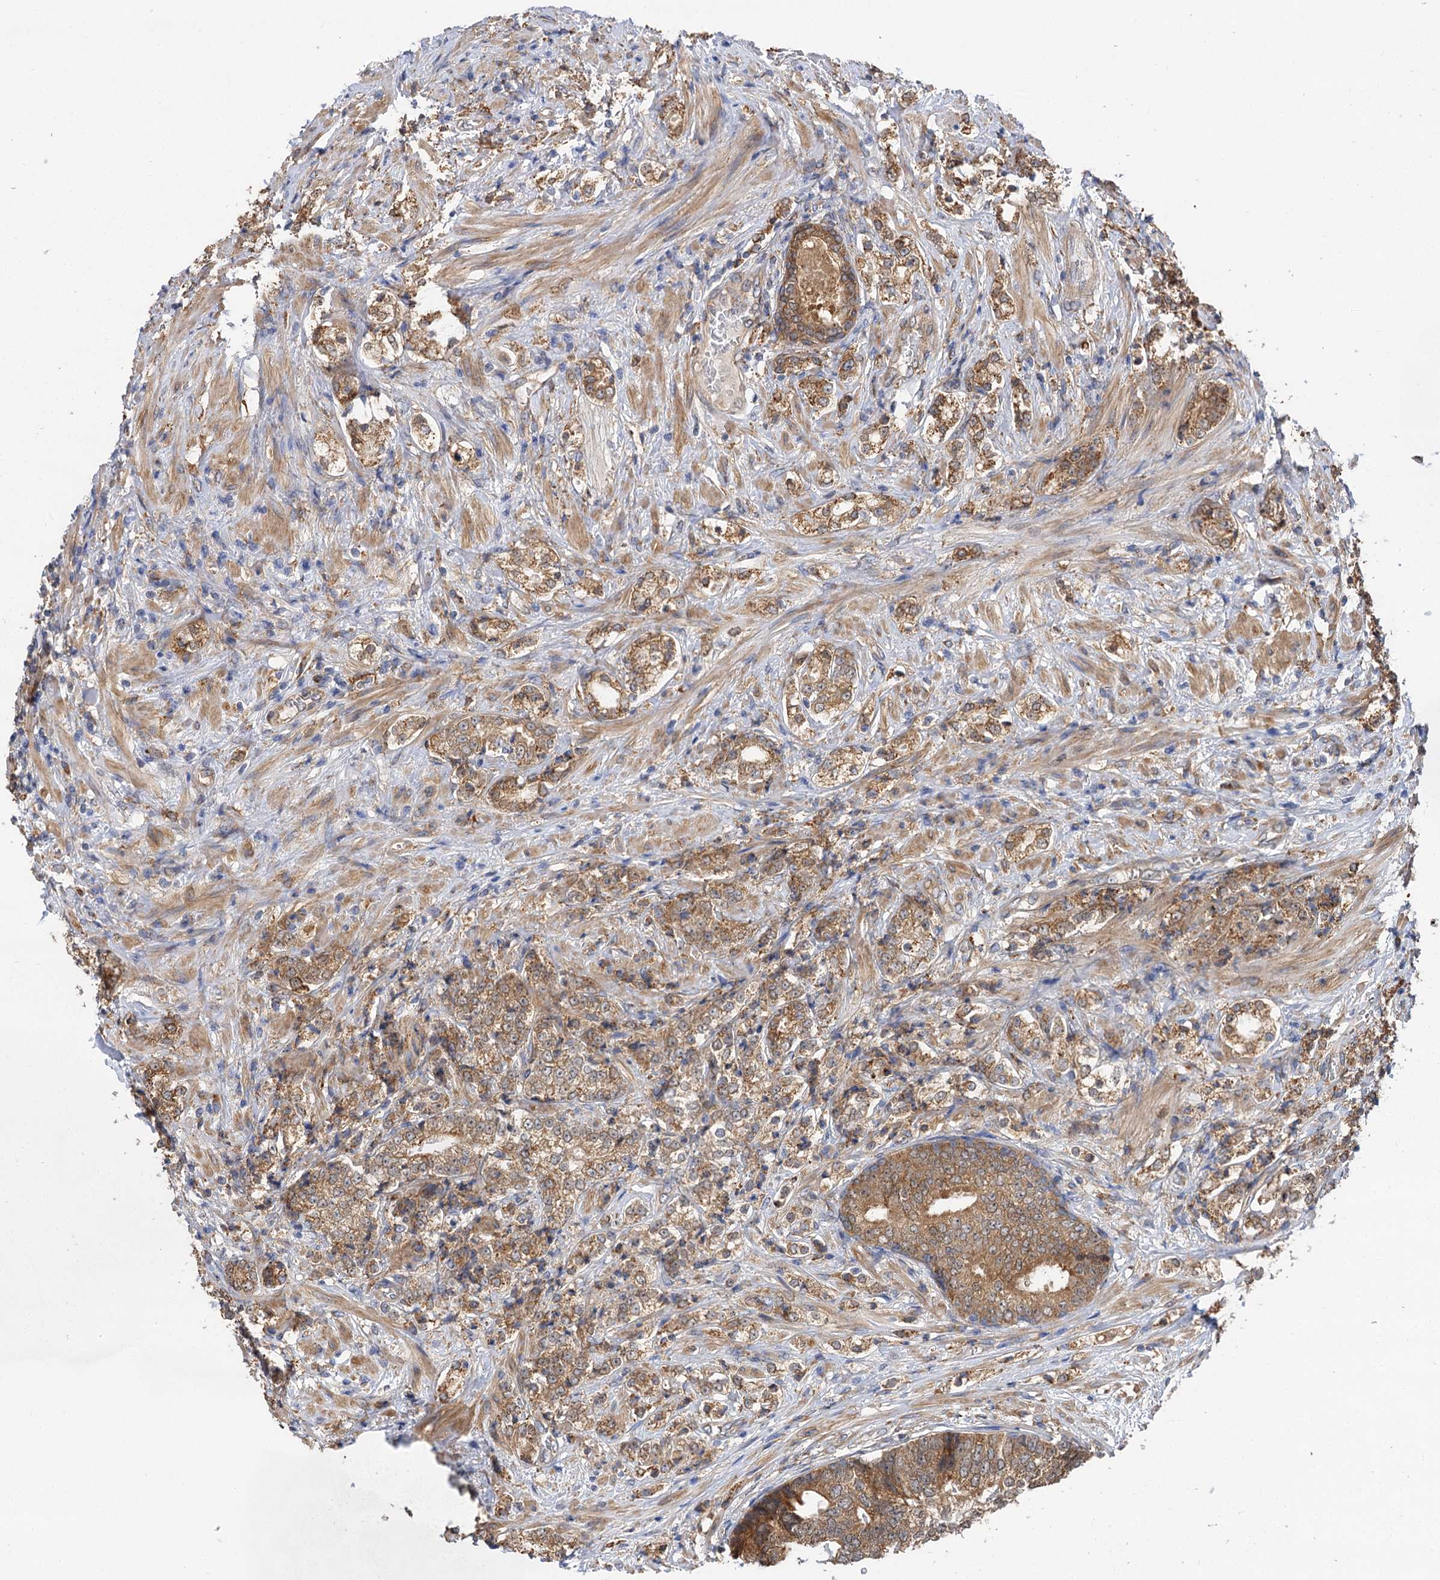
{"staining": {"intensity": "moderate", "quantity": ">75%", "location": "cytoplasmic/membranous"}, "tissue": "prostate cancer", "cell_type": "Tumor cells", "image_type": "cancer", "snomed": [{"axis": "morphology", "description": "Adenocarcinoma, High grade"}, {"axis": "topography", "description": "Prostate"}], "caption": "Prostate cancer stained with immunohistochemistry shows moderate cytoplasmic/membranous staining in approximately >75% of tumor cells. (Stains: DAB in brown, nuclei in blue, Microscopy: brightfield microscopy at high magnification).", "gene": "PPIP5K2", "patient": {"sex": "male", "age": 69}}